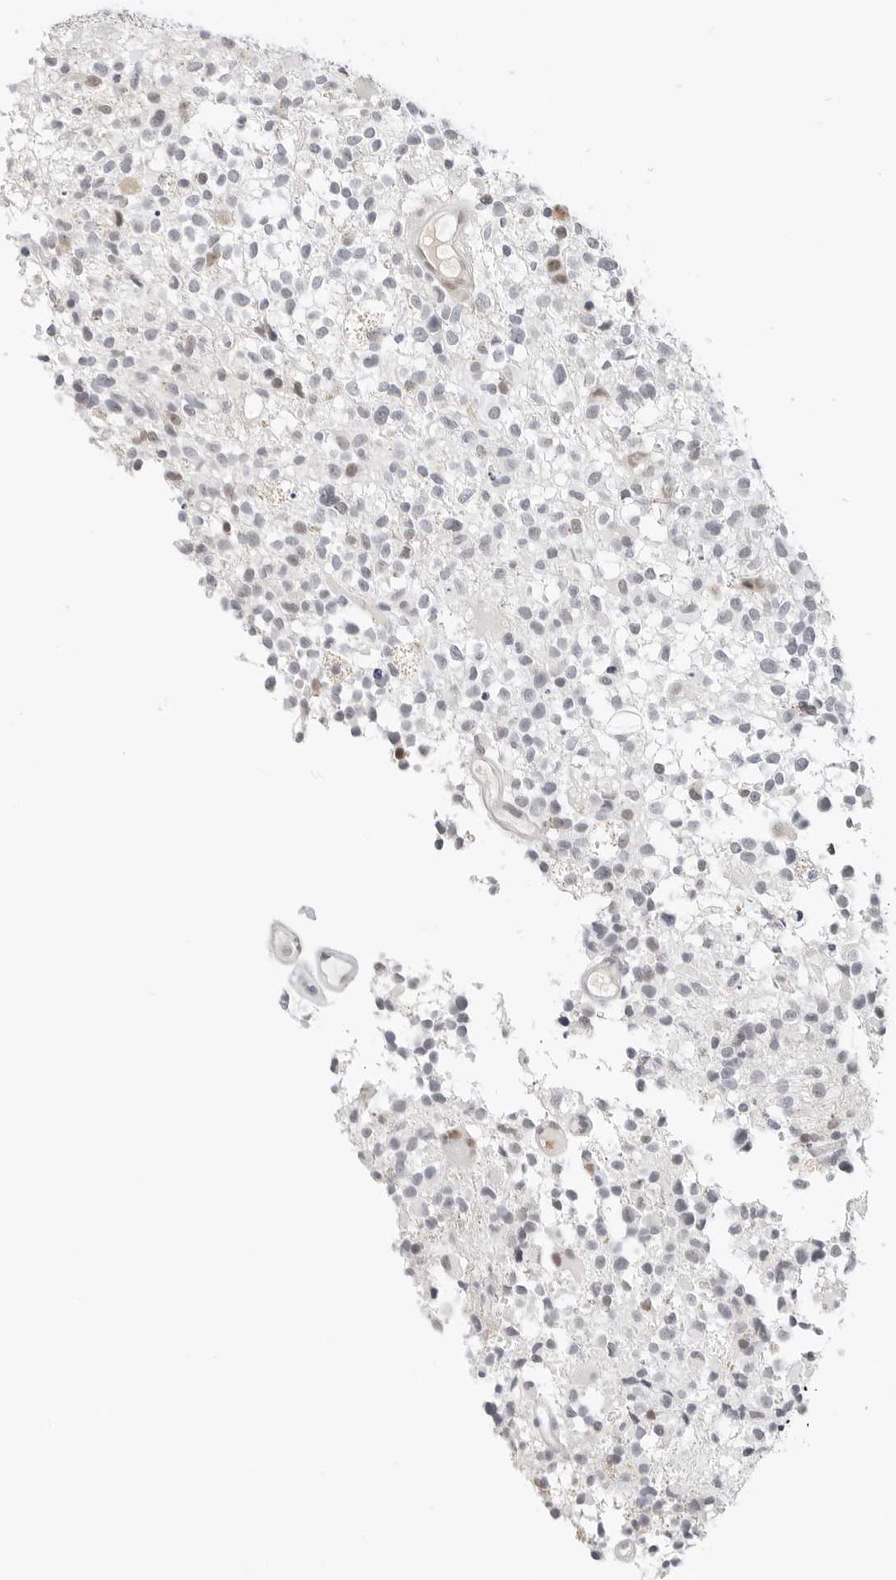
{"staining": {"intensity": "negative", "quantity": "none", "location": "none"}, "tissue": "glioma", "cell_type": "Tumor cells", "image_type": "cancer", "snomed": [{"axis": "morphology", "description": "Glioma, malignant, High grade"}, {"axis": "morphology", "description": "Glioblastoma, NOS"}, {"axis": "topography", "description": "Brain"}], "caption": "High power microscopy micrograph of an immunohistochemistry histopathology image of glioblastoma, revealing no significant expression in tumor cells.", "gene": "TSEN2", "patient": {"sex": "male", "age": 60}}